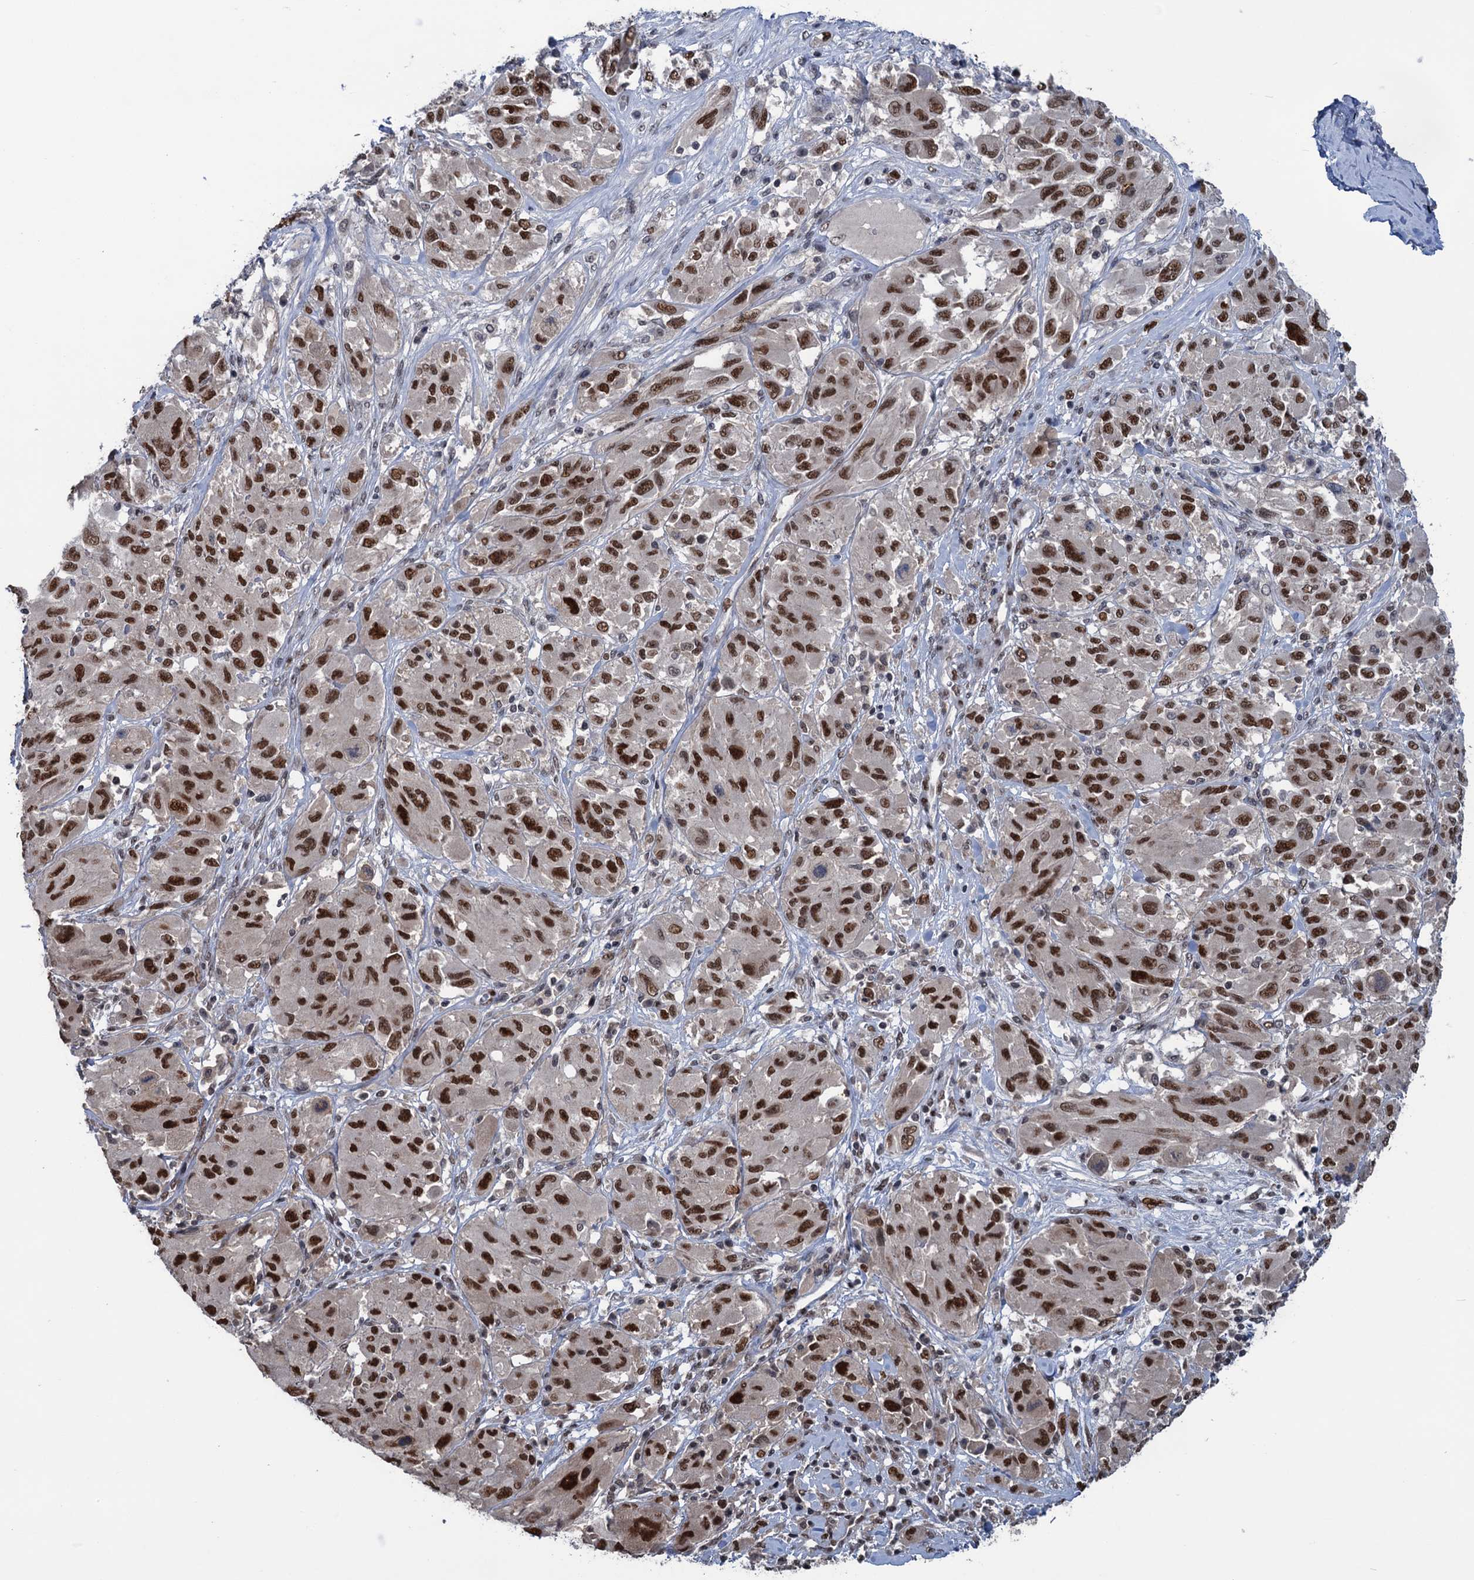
{"staining": {"intensity": "strong", "quantity": ">75%", "location": "nuclear"}, "tissue": "melanoma", "cell_type": "Tumor cells", "image_type": "cancer", "snomed": [{"axis": "morphology", "description": "Malignant melanoma, NOS"}, {"axis": "topography", "description": "Skin"}], "caption": "Melanoma tissue displays strong nuclear staining in approximately >75% of tumor cells The staining was performed using DAB (3,3'-diaminobenzidine), with brown indicating positive protein expression. Nuclei are stained blue with hematoxylin.", "gene": "SAE1", "patient": {"sex": "female", "age": 91}}